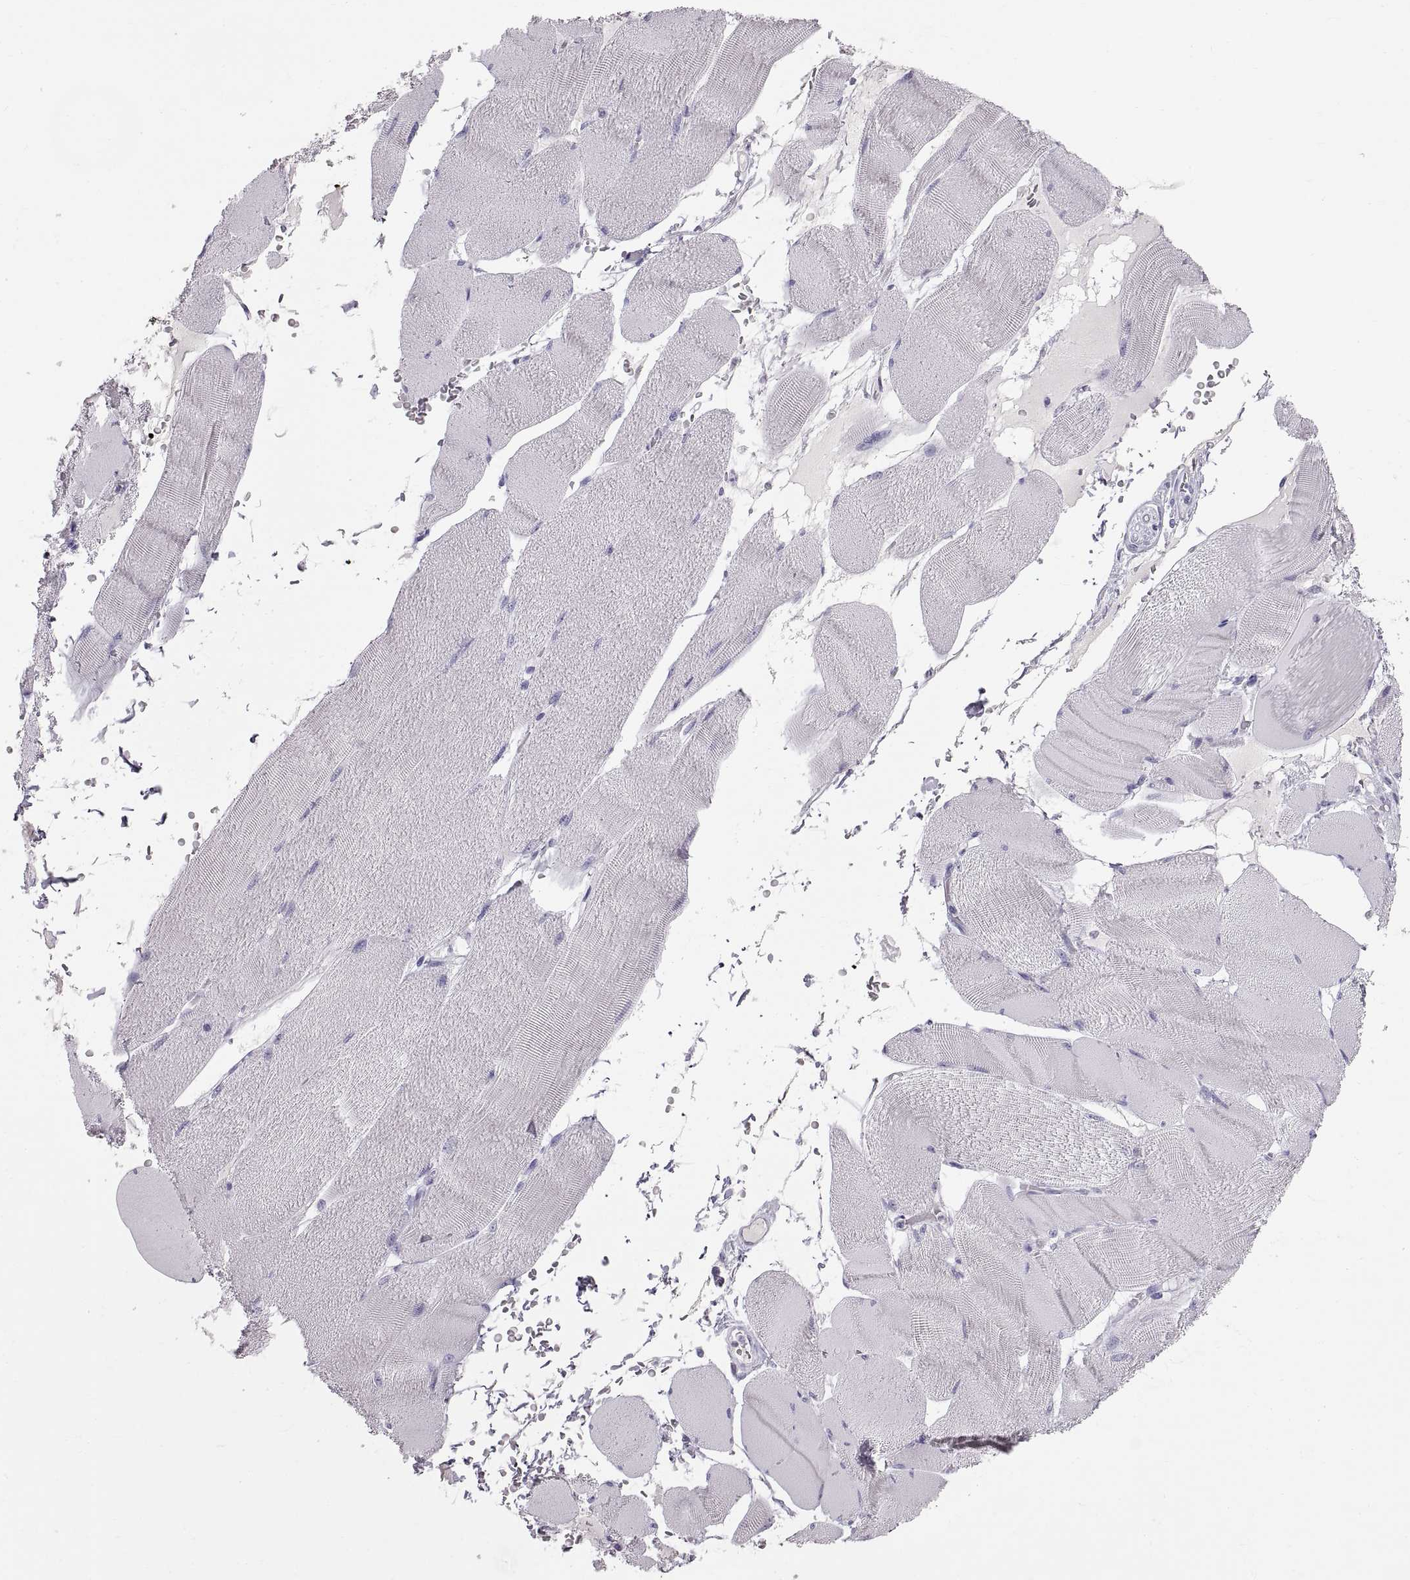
{"staining": {"intensity": "negative", "quantity": "none", "location": "none"}, "tissue": "skeletal muscle", "cell_type": "Myocytes", "image_type": "normal", "snomed": [{"axis": "morphology", "description": "Normal tissue, NOS"}, {"axis": "topography", "description": "Skeletal muscle"}], "caption": "This image is of benign skeletal muscle stained with immunohistochemistry to label a protein in brown with the nuclei are counter-stained blue. There is no positivity in myocytes.", "gene": "WFDC8", "patient": {"sex": "male", "age": 56}}